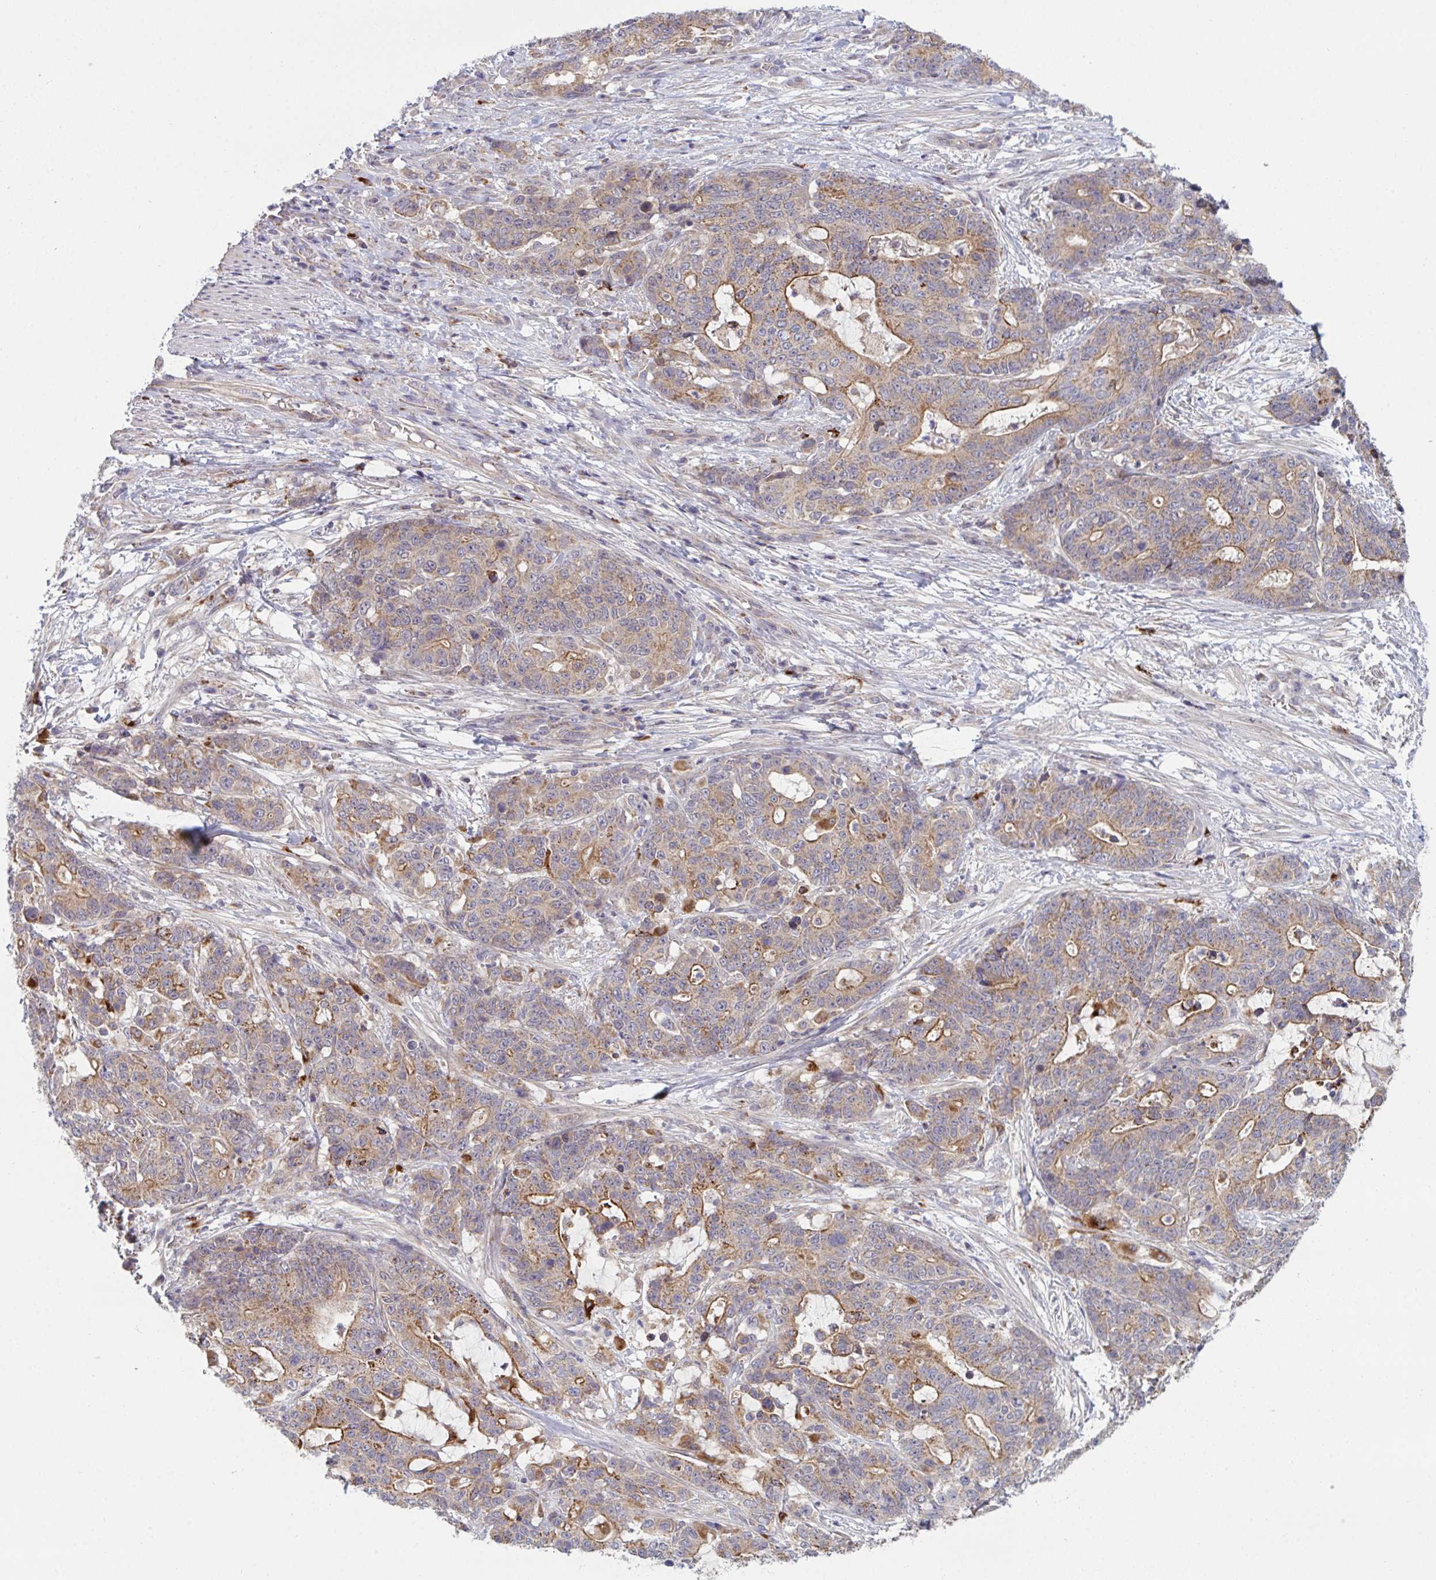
{"staining": {"intensity": "moderate", "quantity": "25%-75%", "location": "cytoplasmic/membranous"}, "tissue": "stomach cancer", "cell_type": "Tumor cells", "image_type": "cancer", "snomed": [{"axis": "morphology", "description": "Normal tissue, NOS"}, {"axis": "morphology", "description": "Adenocarcinoma, NOS"}, {"axis": "topography", "description": "Stomach"}], "caption": "Immunohistochemistry image of human adenocarcinoma (stomach) stained for a protein (brown), which exhibits medium levels of moderate cytoplasmic/membranous staining in approximately 25%-75% of tumor cells.", "gene": "XAF1", "patient": {"sex": "female", "age": 64}}